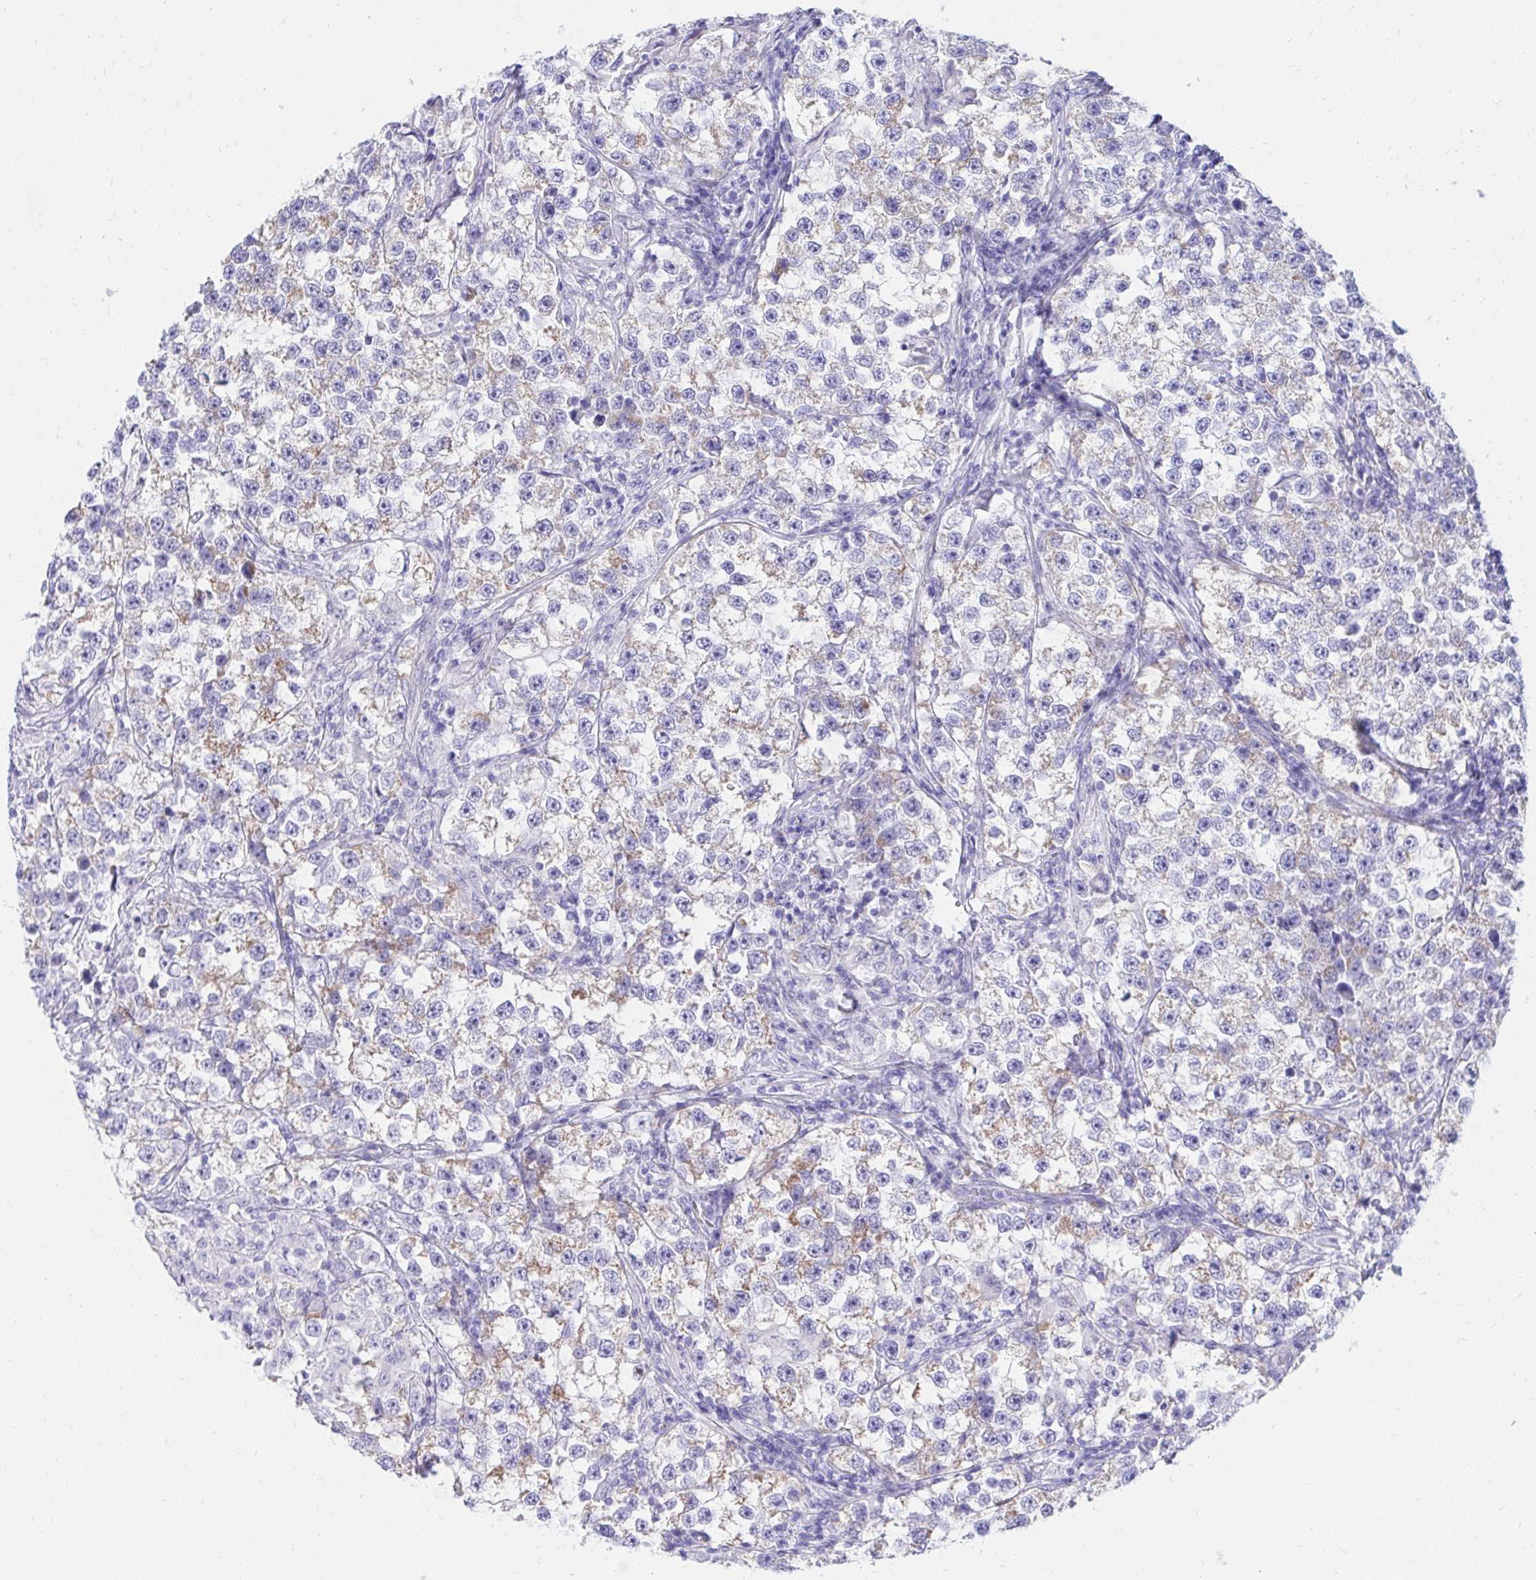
{"staining": {"intensity": "weak", "quantity": "25%-75%", "location": "cytoplasmic/membranous"}, "tissue": "testis cancer", "cell_type": "Tumor cells", "image_type": "cancer", "snomed": [{"axis": "morphology", "description": "Seminoma, NOS"}, {"axis": "topography", "description": "Testis"}], "caption": "Tumor cells display low levels of weak cytoplasmic/membranous positivity in about 25%-75% of cells in human testis seminoma.", "gene": "SHISA8", "patient": {"sex": "male", "age": 46}}